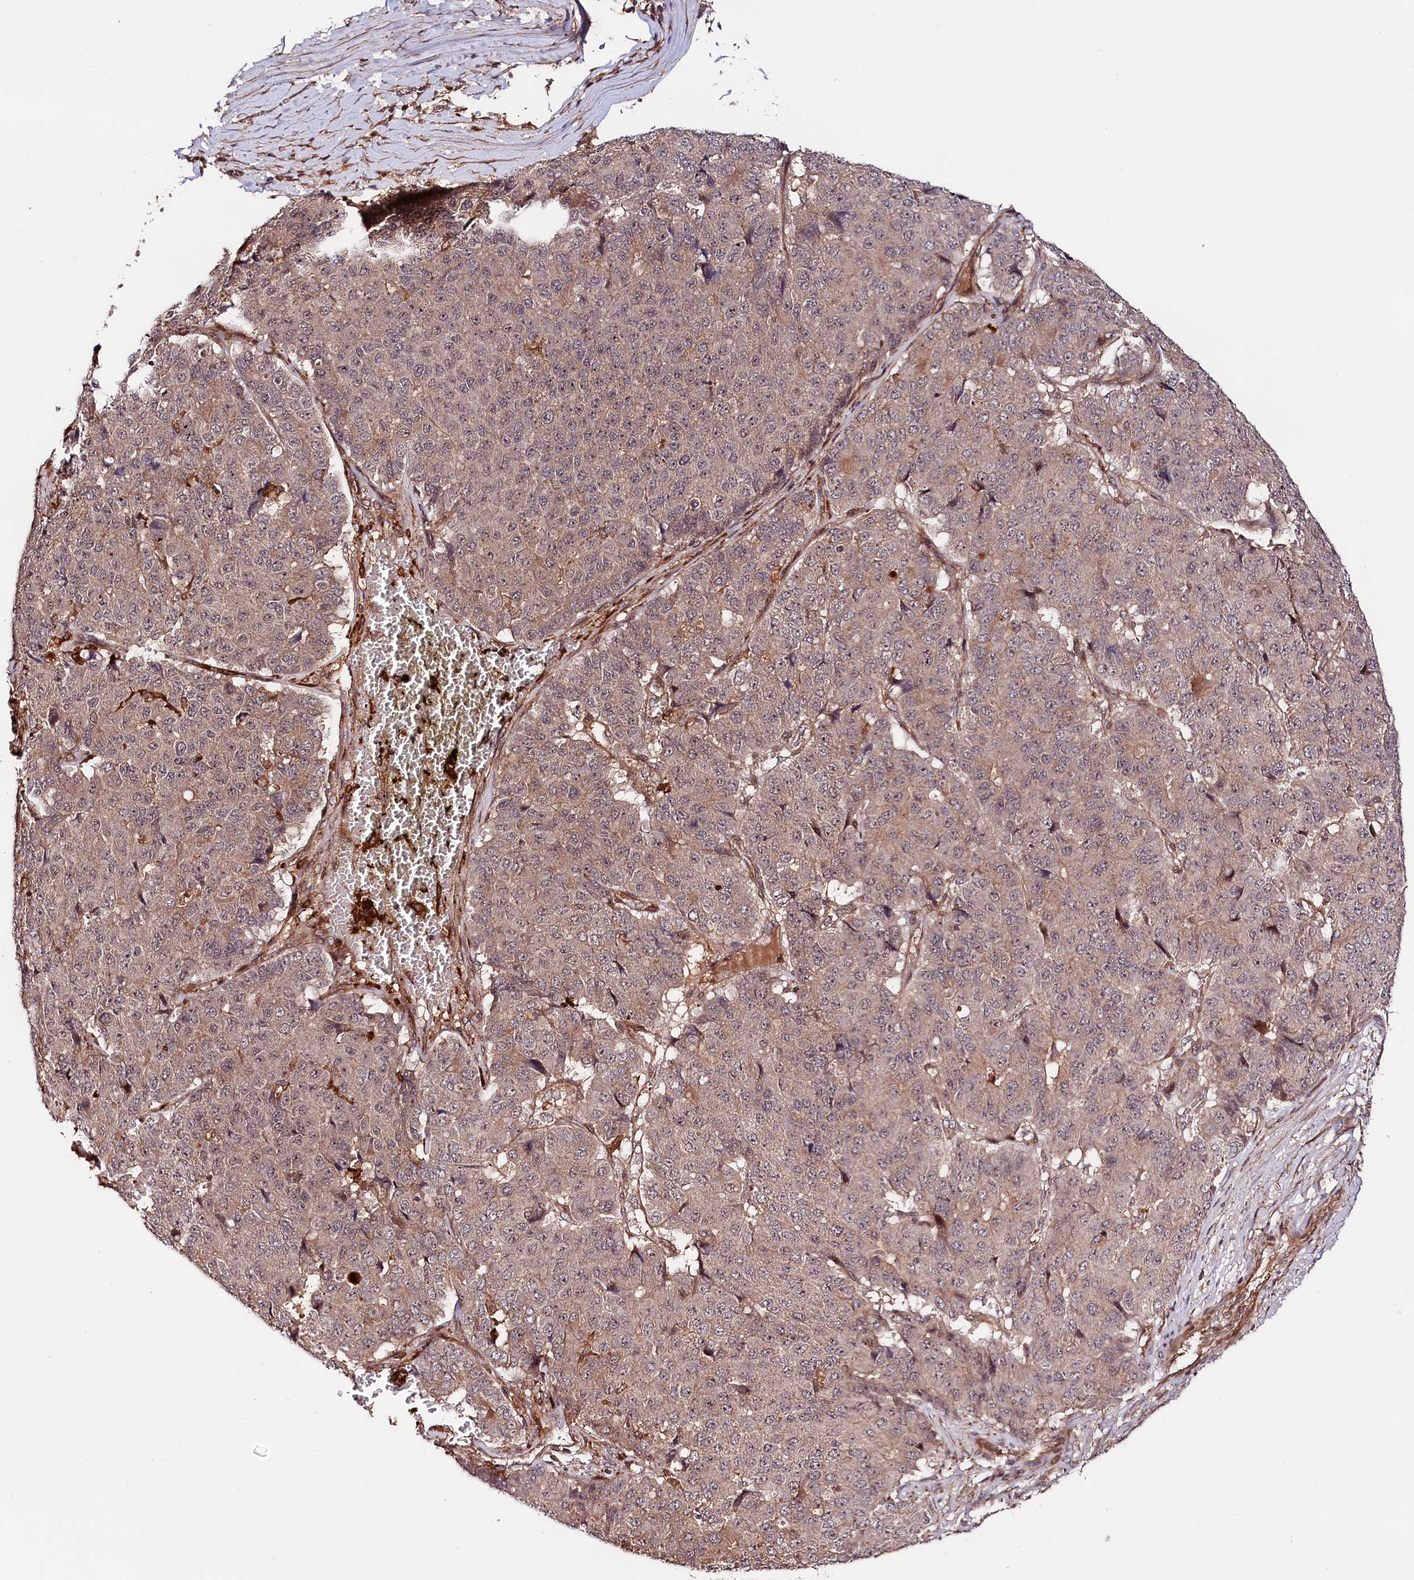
{"staining": {"intensity": "weak", "quantity": ">75%", "location": "cytoplasmic/membranous"}, "tissue": "pancreatic cancer", "cell_type": "Tumor cells", "image_type": "cancer", "snomed": [{"axis": "morphology", "description": "Adenocarcinoma, NOS"}, {"axis": "topography", "description": "Pancreas"}], "caption": "DAB immunohistochemical staining of human pancreatic cancer reveals weak cytoplasmic/membranous protein positivity in about >75% of tumor cells.", "gene": "NEDD1", "patient": {"sex": "male", "age": 50}}